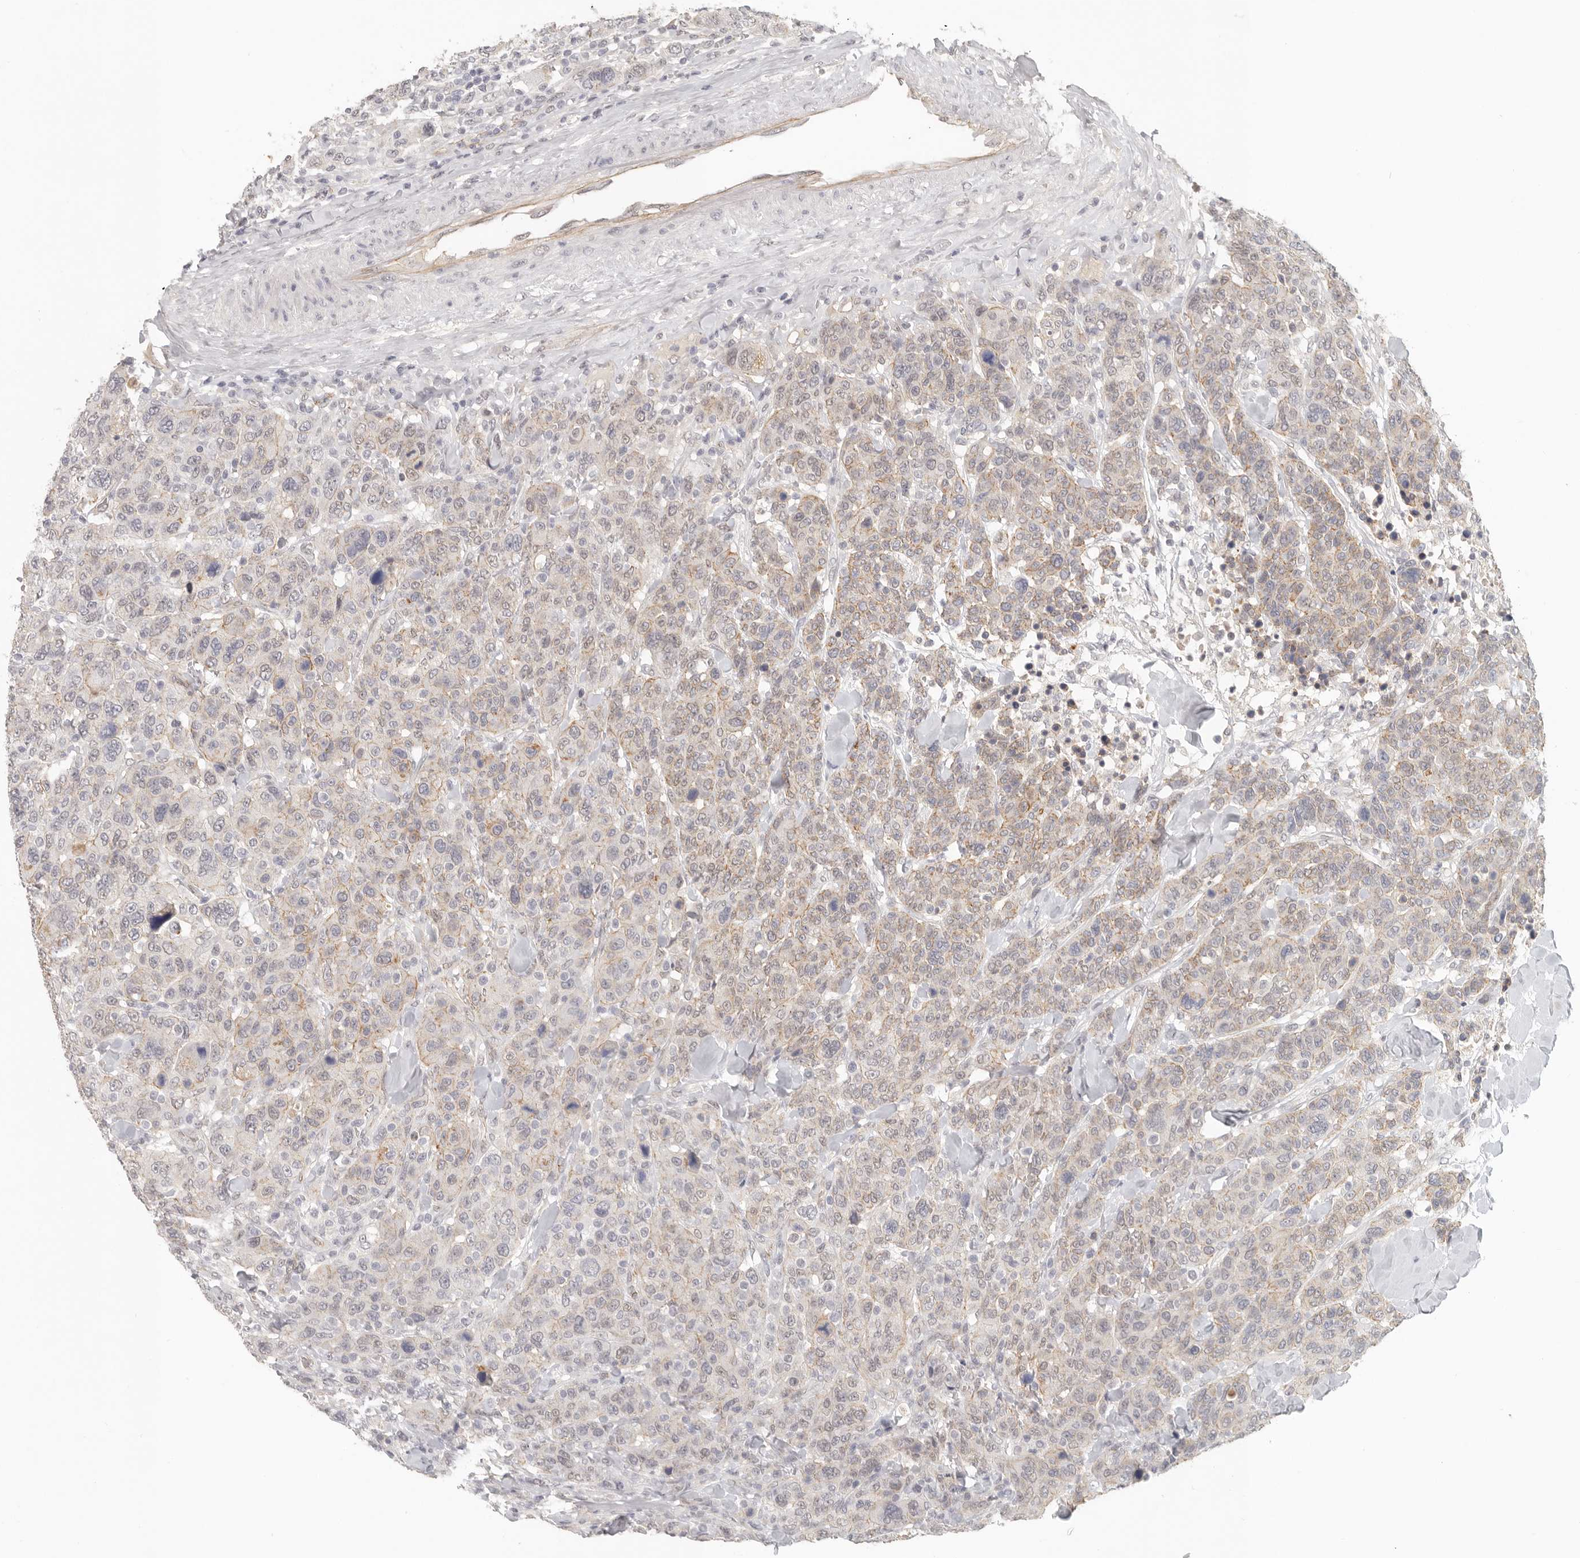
{"staining": {"intensity": "weak", "quantity": "25%-75%", "location": "cytoplasmic/membranous"}, "tissue": "breast cancer", "cell_type": "Tumor cells", "image_type": "cancer", "snomed": [{"axis": "morphology", "description": "Duct carcinoma"}, {"axis": "topography", "description": "Breast"}], "caption": "Immunohistochemical staining of human breast cancer reveals weak cytoplasmic/membranous protein positivity in approximately 25%-75% of tumor cells.", "gene": "ANXA9", "patient": {"sex": "female", "age": 37}}